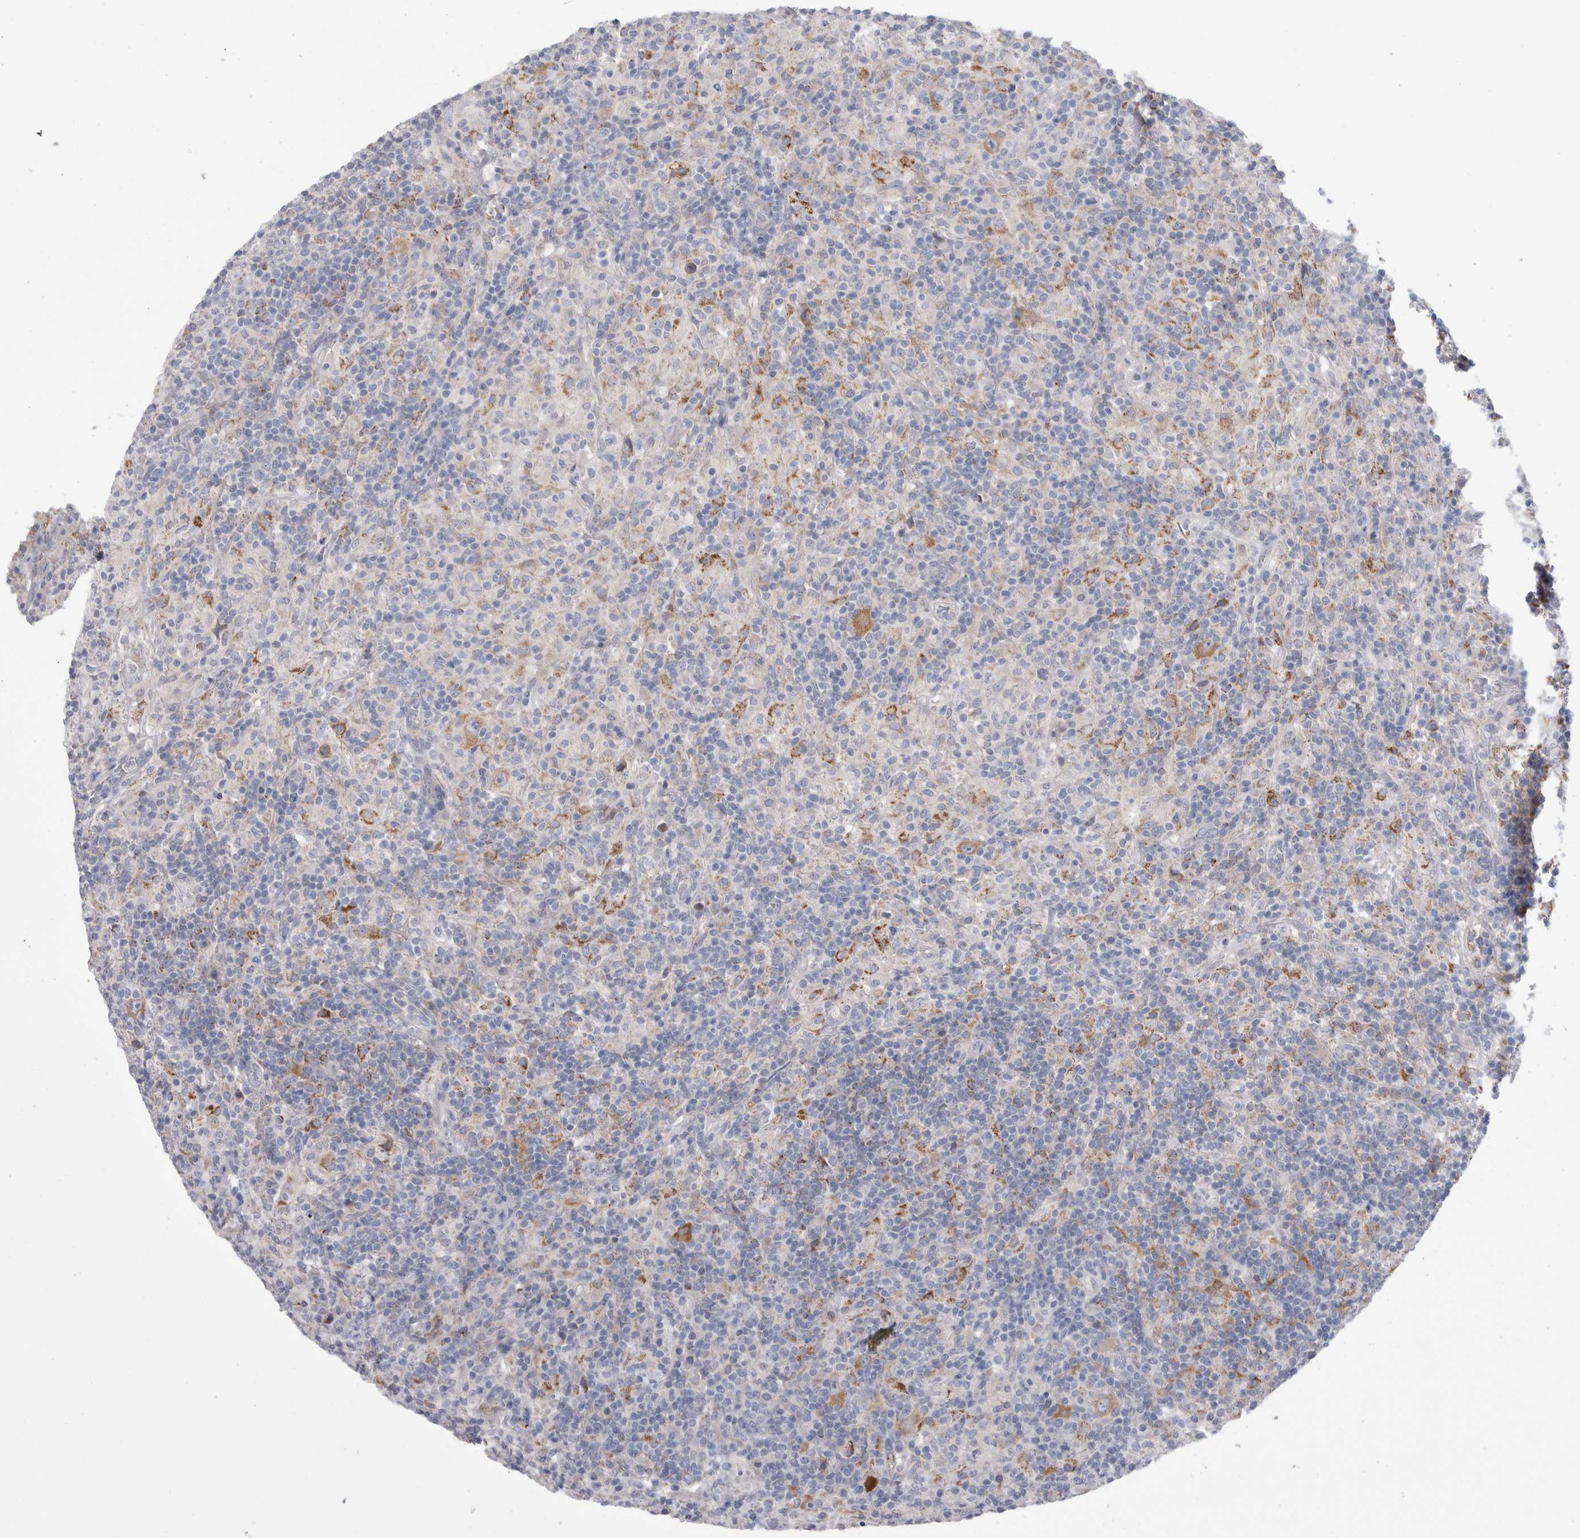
{"staining": {"intensity": "moderate", "quantity": ">75%", "location": "cytoplasmic/membranous"}, "tissue": "lymphoma", "cell_type": "Tumor cells", "image_type": "cancer", "snomed": [{"axis": "morphology", "description": "Hodgkin's disease, NOS"}, {"axis": "topography", "description": "Lymph node"}], "caption": "A brown stain labels moderate cytoplasmic/membranous staining of a protein in Hodgkin's disease tumor cells.", "gene": "GATM", "patient": {"sex": "male", "age": 70}}